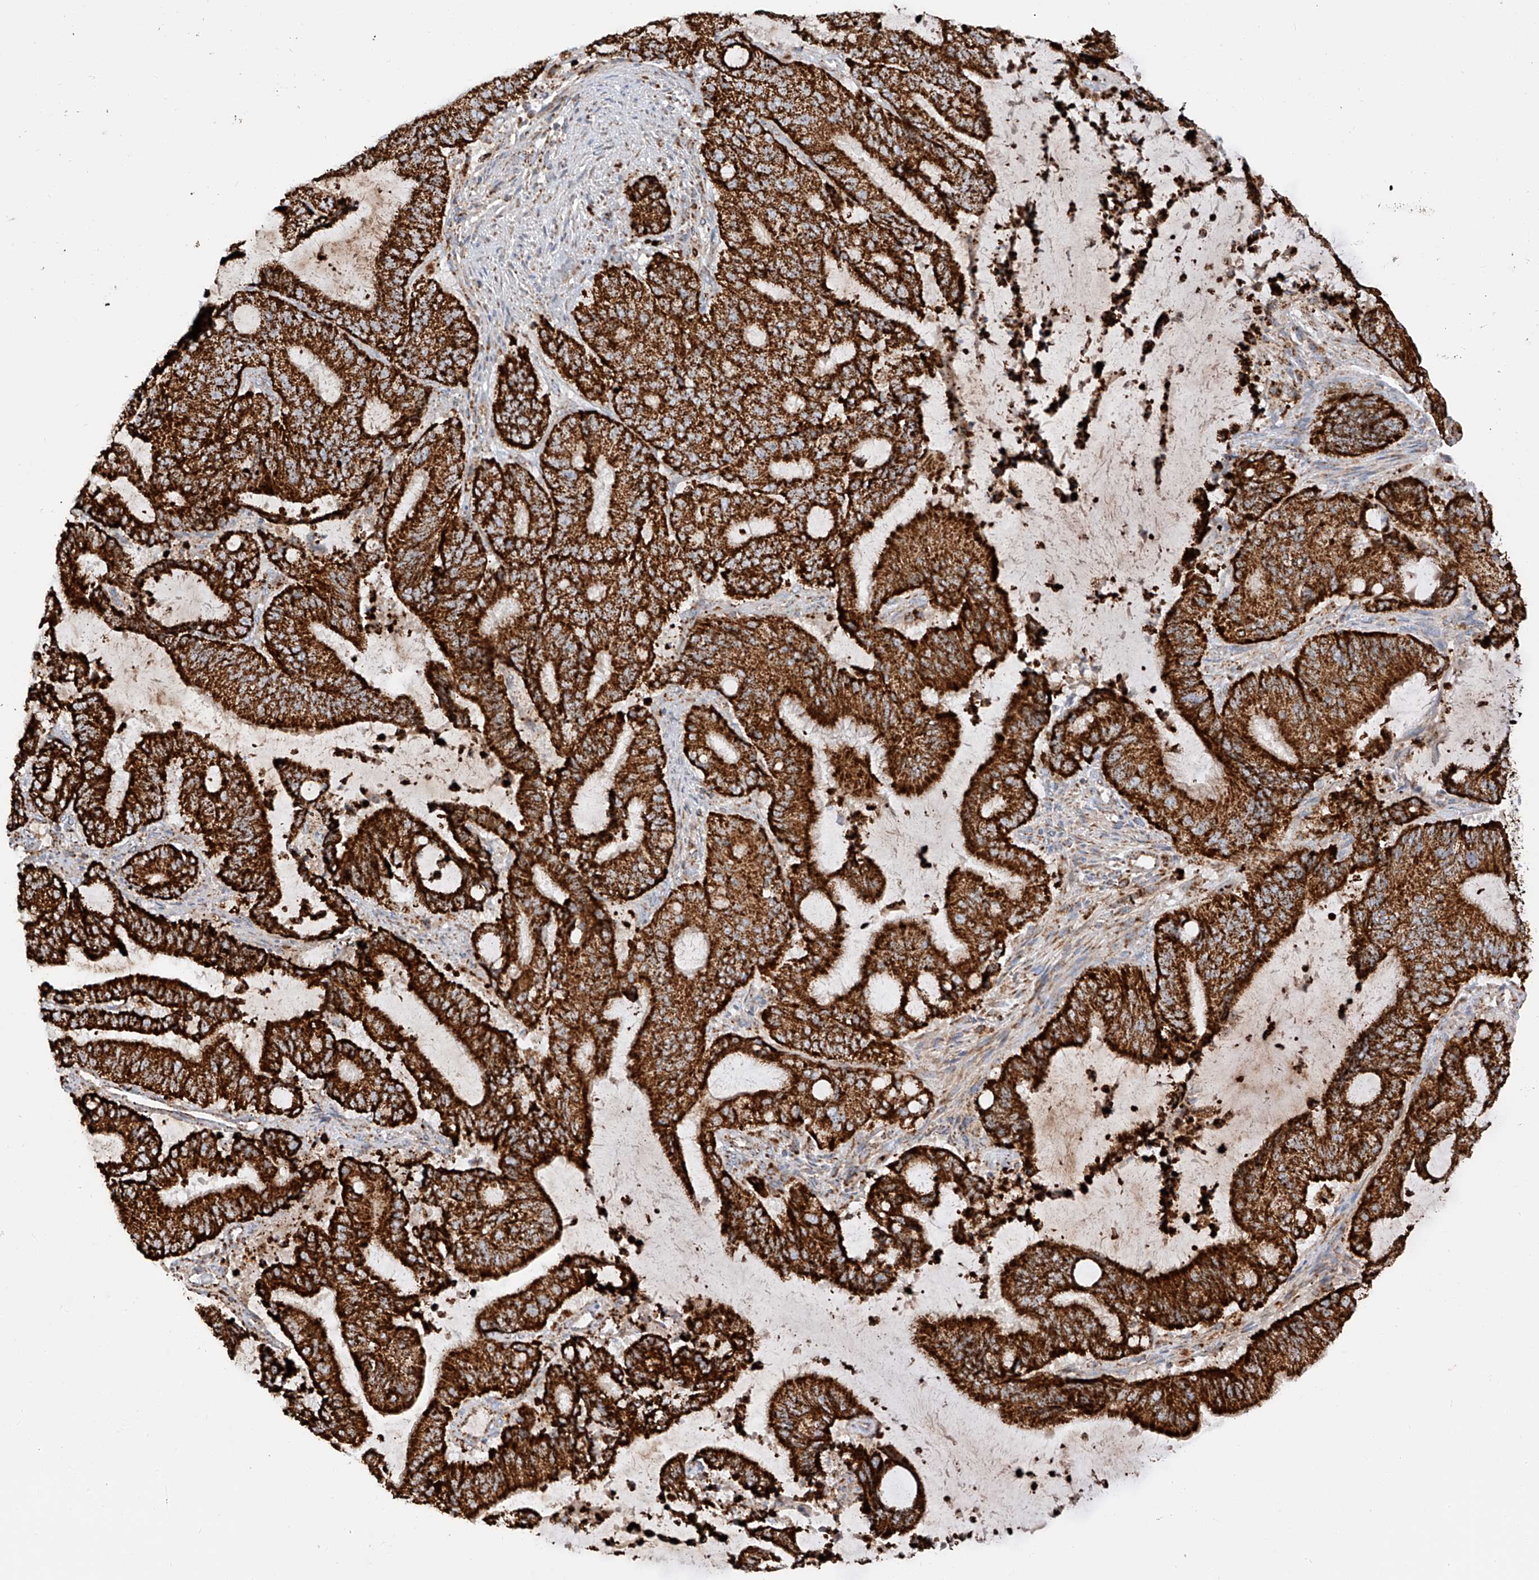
{"staining": {"intensity": "strong", "quantity": ">75%", "location": "cytoplasmic/membranous"}, "tissue": "liver cancer", "cell_type": "Tumor cells", "image_type": "cancer", "snomed": [{"axis": "morphology", "description": "Normal tissue, NOS"}, {"axis": "morphology", "description": "Cholangiocarcinoma"}, {"axis": "topography", "description": "Liver"}, {"axis": "topography", "description": "Peripheral nerve tissue"}], "caption": "High-magnification brightfield microscopy of liver cancer stained with DAB (brown) and counterstained with hematoxylin (blue). tumor cells exhibit strong cytoplasmic/membranous expression is appreciated in approximately>75% of cells.", "gene": "TTC27", "patient": {"sex": "female", "age": 73}}